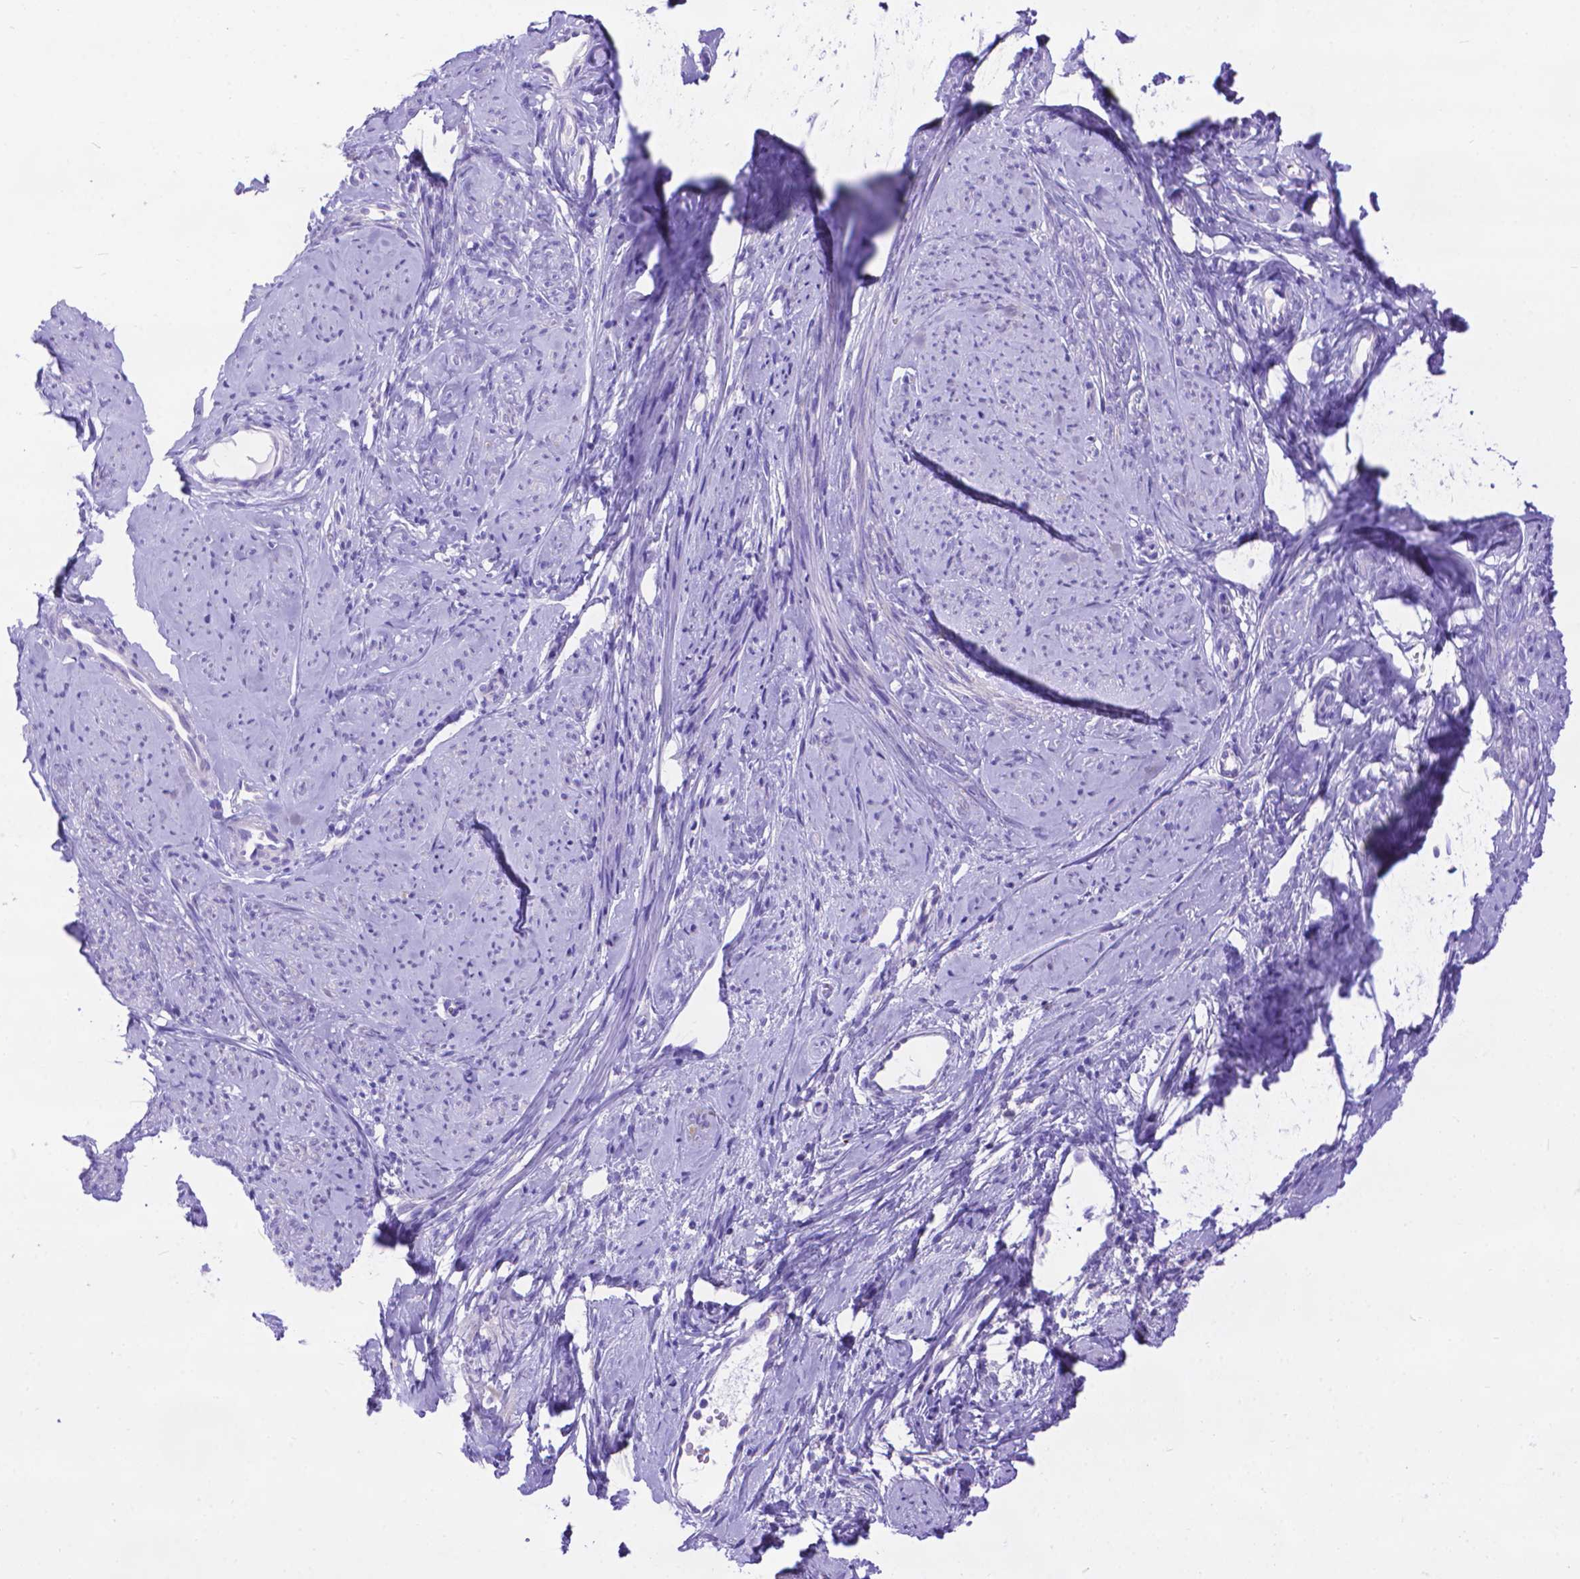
{"staining": {"intensity": "negative", "quantity": "none", "location": "none"}, "tissue": "smooth muscle", "cell_type": "Smooth muscle cells", "image_type": "normal", "snomed": [{"axis": "morphology", "description": "Normal tissue, NOS"}, {"axis": "topography", "description": "Smooth muscle"}], "caption": "Immunohistochemistry of benign human smooth muscle reveals no expression in smooth muscle cells. (Stains: DAB immunohistochemistry (IHC) with hematoxylin counter stain, Microscopy: brightfield microscopy at high magnification).", "gene": "DHRS2", "patient": {"sex": "female", "age": 48}}